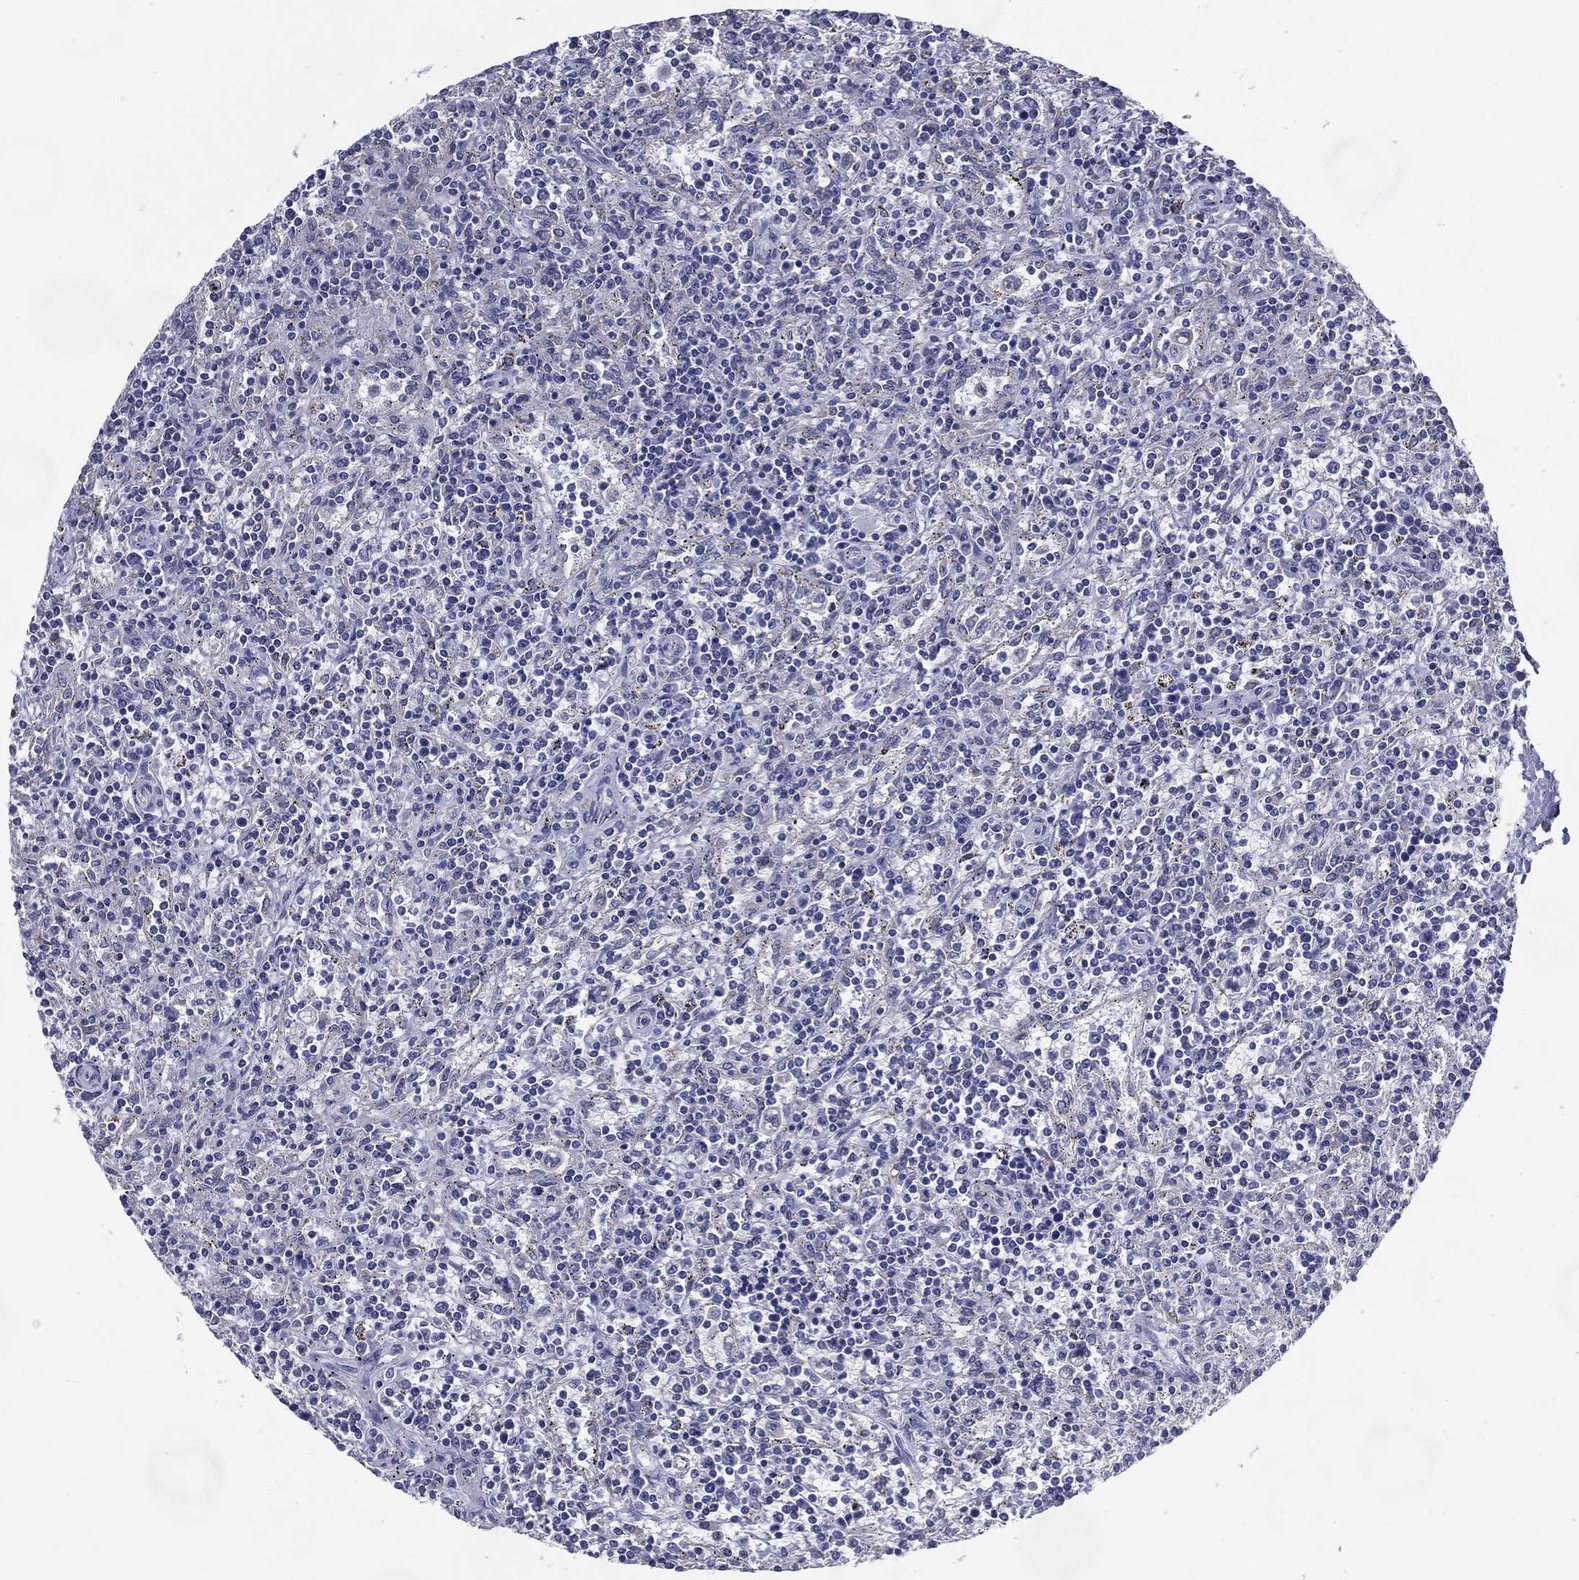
{"staining": {"intensity": "negative", "quantity": "none", "location": "none"}, "tissue": "lymphoma", "cell_type": "Tumor cells", "image_type": "cancer", "snomed": [{"axis": "morphology", "description": "Malignant lymphoma, non-Hodgkin's type, Low grade"}, {"axis": "topography", "description": "Spleen"}], "caption": "Tumor cells are negative for protein expression in human lymphoma.", "gene": "C19orf18", "patient": {"sex": "male", "age": 62}}